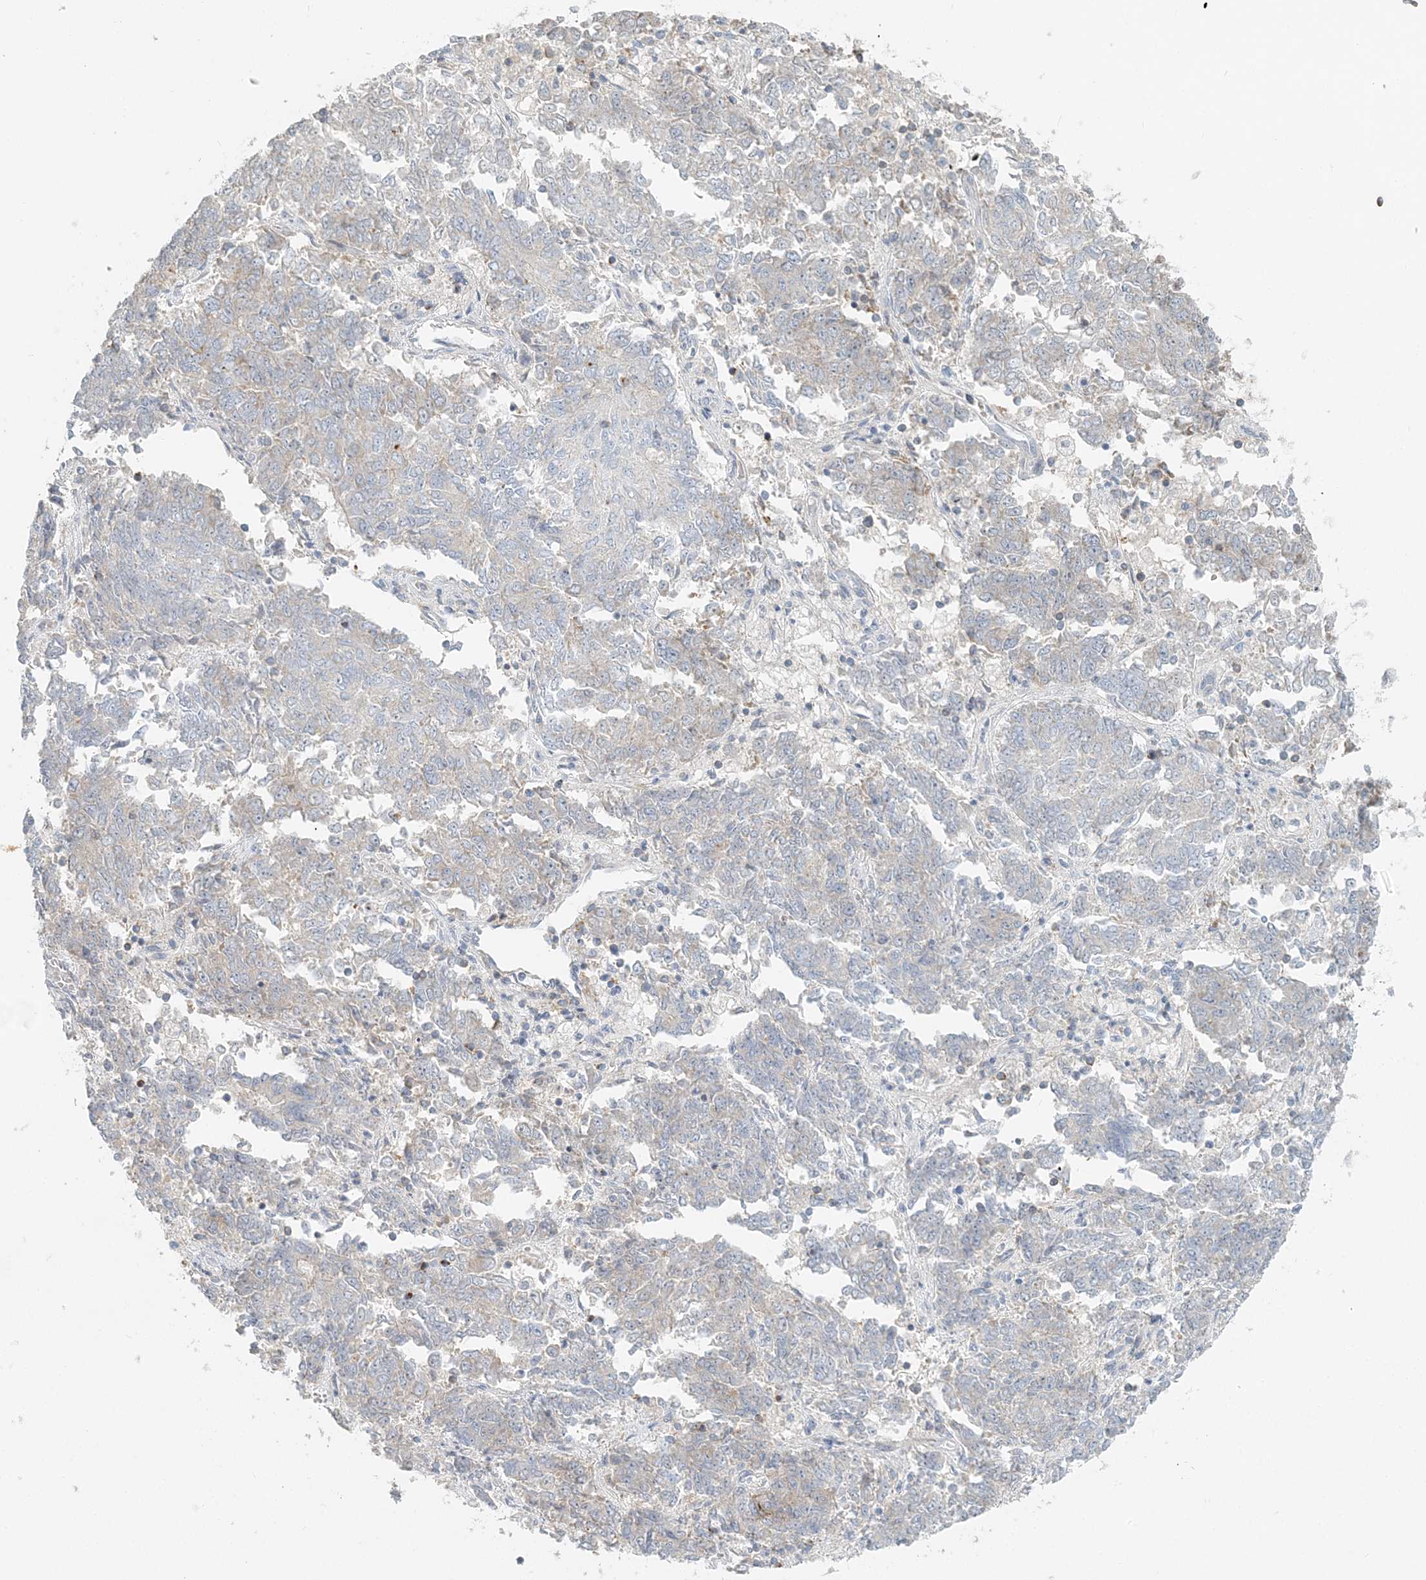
{"staining": {"intensity": "weak", "quantity": "<25%", "location": "cytoplasmic/membranous"}, "tissue": "endometrial cancer", "cell_type": "Tumor cells", "image_type": "cancer", "snomed": [{"axis": "morphology", "description": "Adenocarcinoma, NOS"}, {"axis": "topography", "description": "Endometrium"}], "caption": "A histopathology image of human endometrial adenocarcinoma is negative for staining in tumor cells.", "gene": "NAA11", "patient": {"sex": "female", "age": 80}}